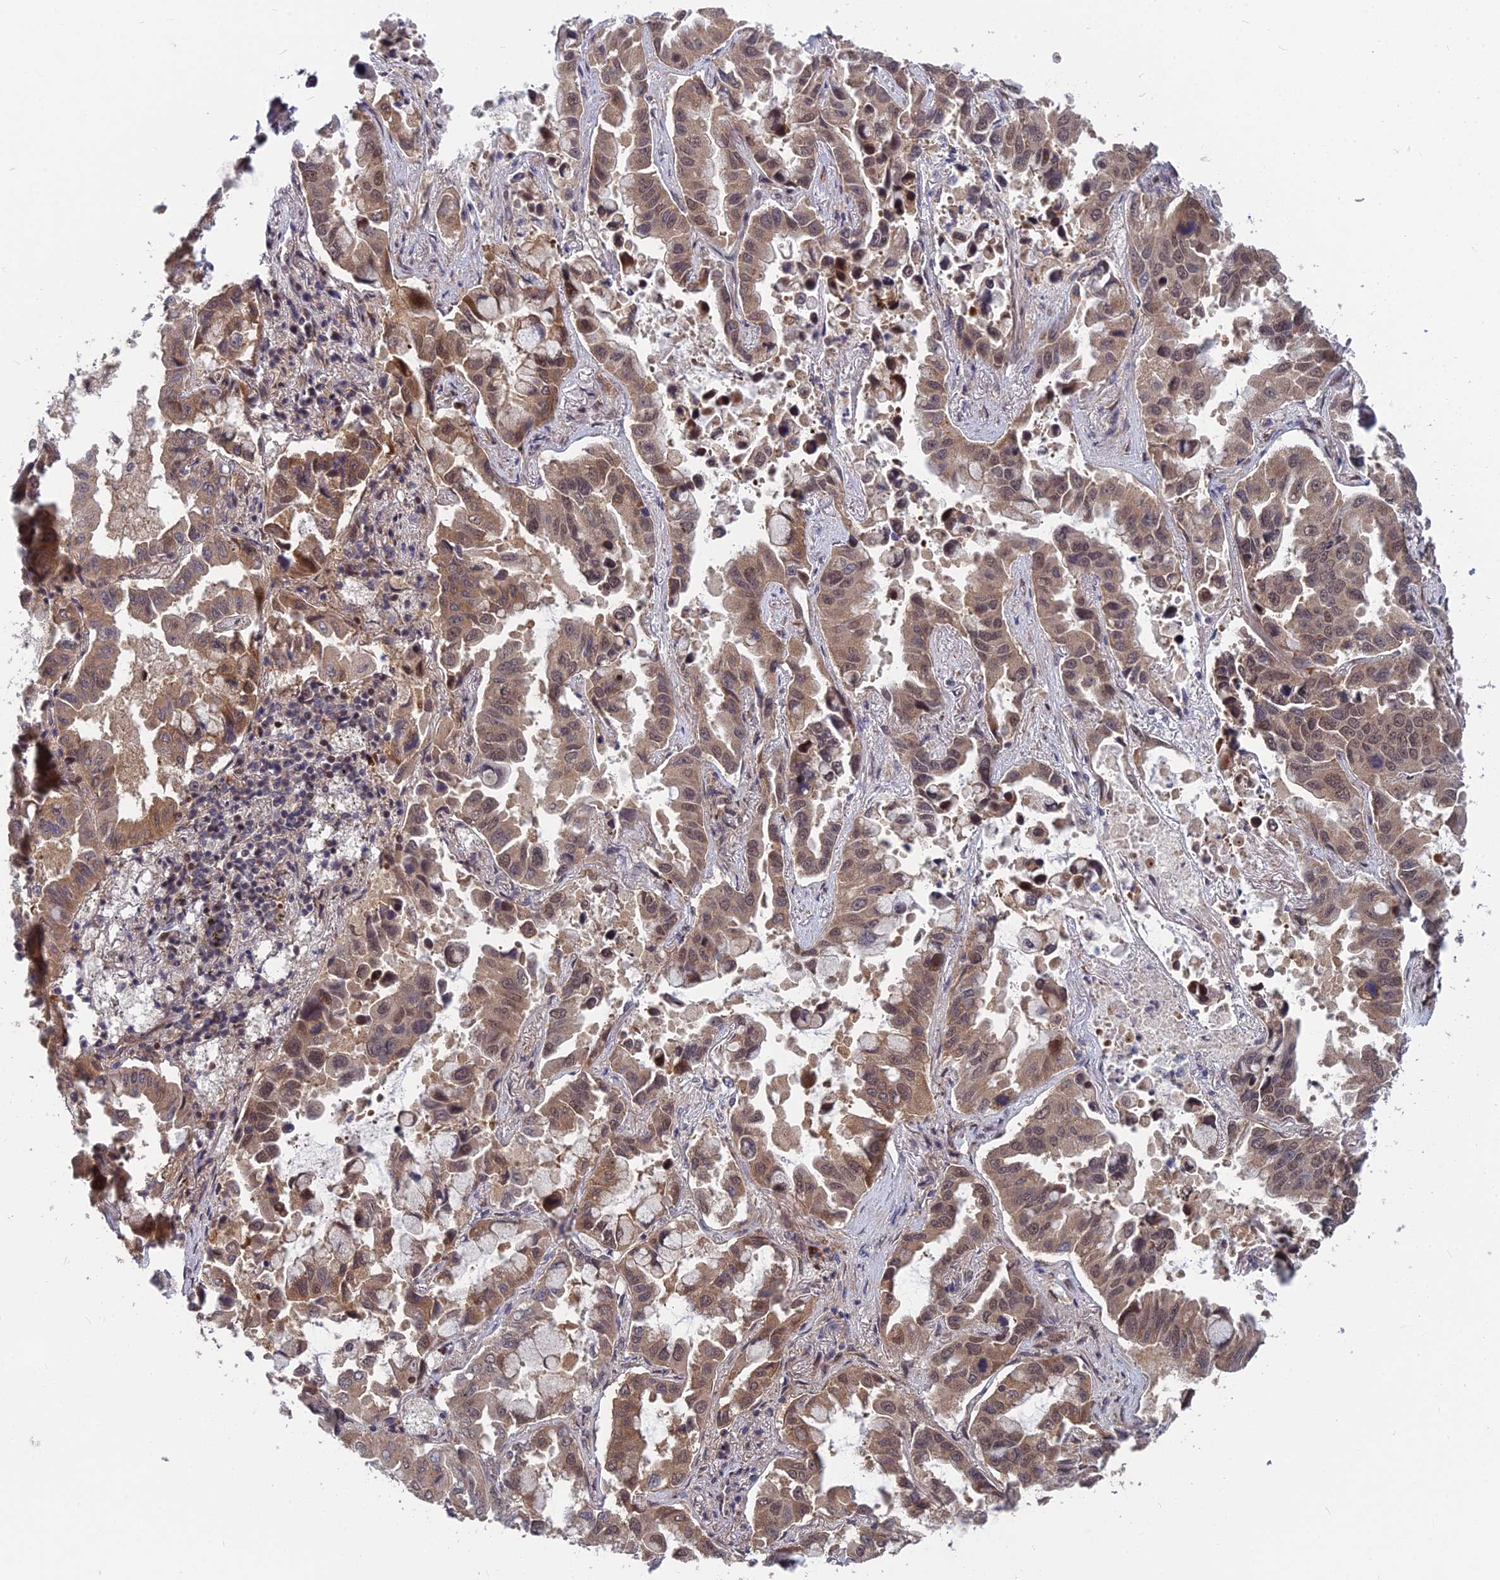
{"staining": {"intensity": "moderate", "quantity": ">75%", "location": "cytoplasmic/membranous,nuclear"}, "tissue": "lung cancer", "cell_type": "Tumor cells", "image_type": "cancer", "snomed": [{"axis": "morphology", "description": "Adenocarcinoma, NOS"}, {"axis": "topography", "description": "Lung"}], "caption": "A brown stain highlights moderate cytoplasmic/membranous and nuclear positivity of a protein in human lung cancer (adenocarcinoma) tumor cells.", "gene": "COMMD2", "patient": {"sex": "male", "age": 64}}